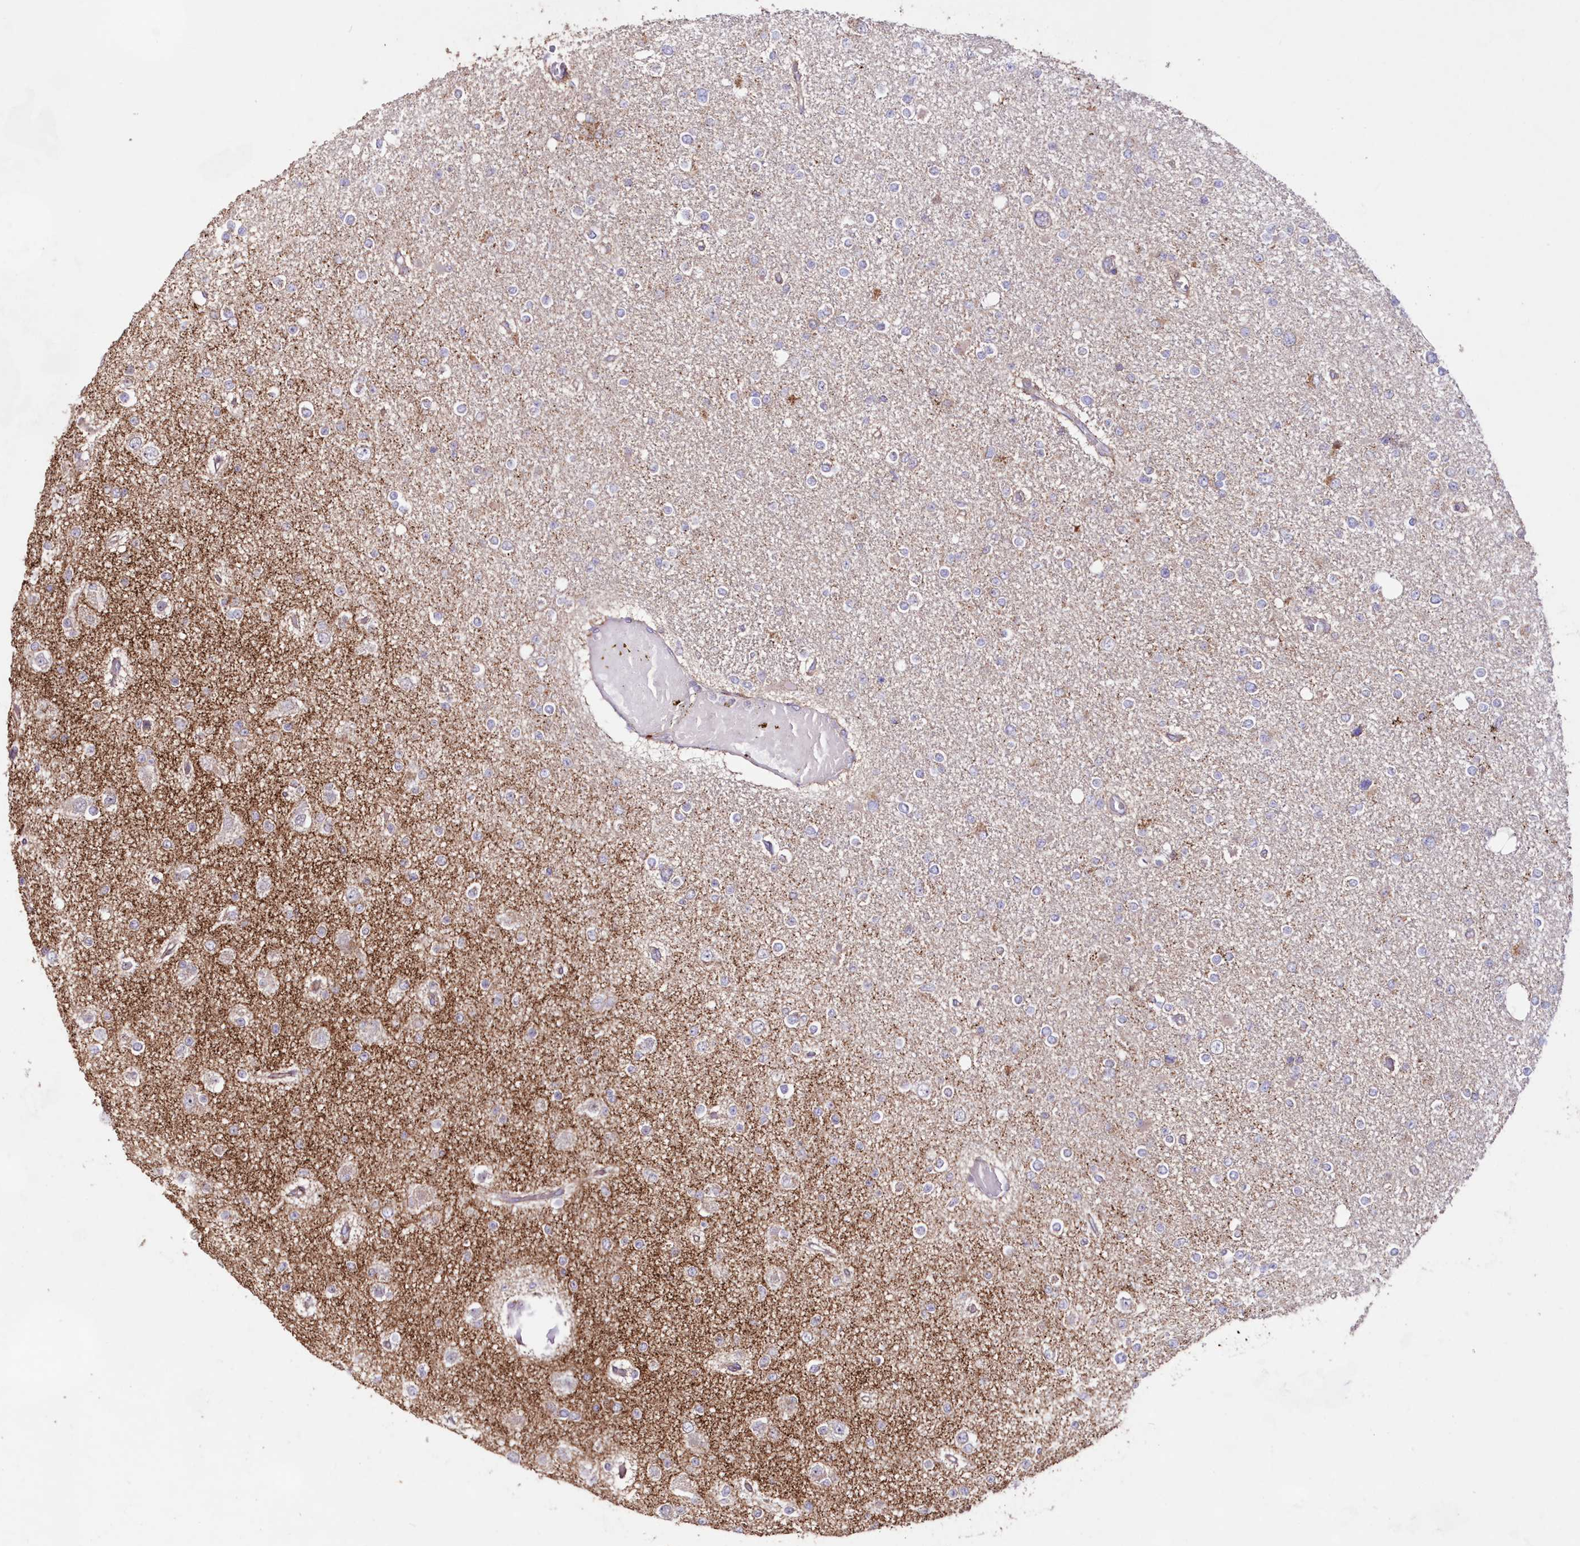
{"staining": {"intensity": "negative", "quantity": "none", "location": "none"}, "tissue": "glioma", "cell_type": "Tumor cells", "image_type": "cancer", "snomed": [{"axis": "morphology", "description": "Glioma, malignant, Low grade"}, {"axis": "topography", "description": "Brain"}], "caption": "This is an IHC photomicrograph of glioma. There is no staining in tumor cells.", "gene": "HADHB", "patient": {"sex": "female", "age": 22}}